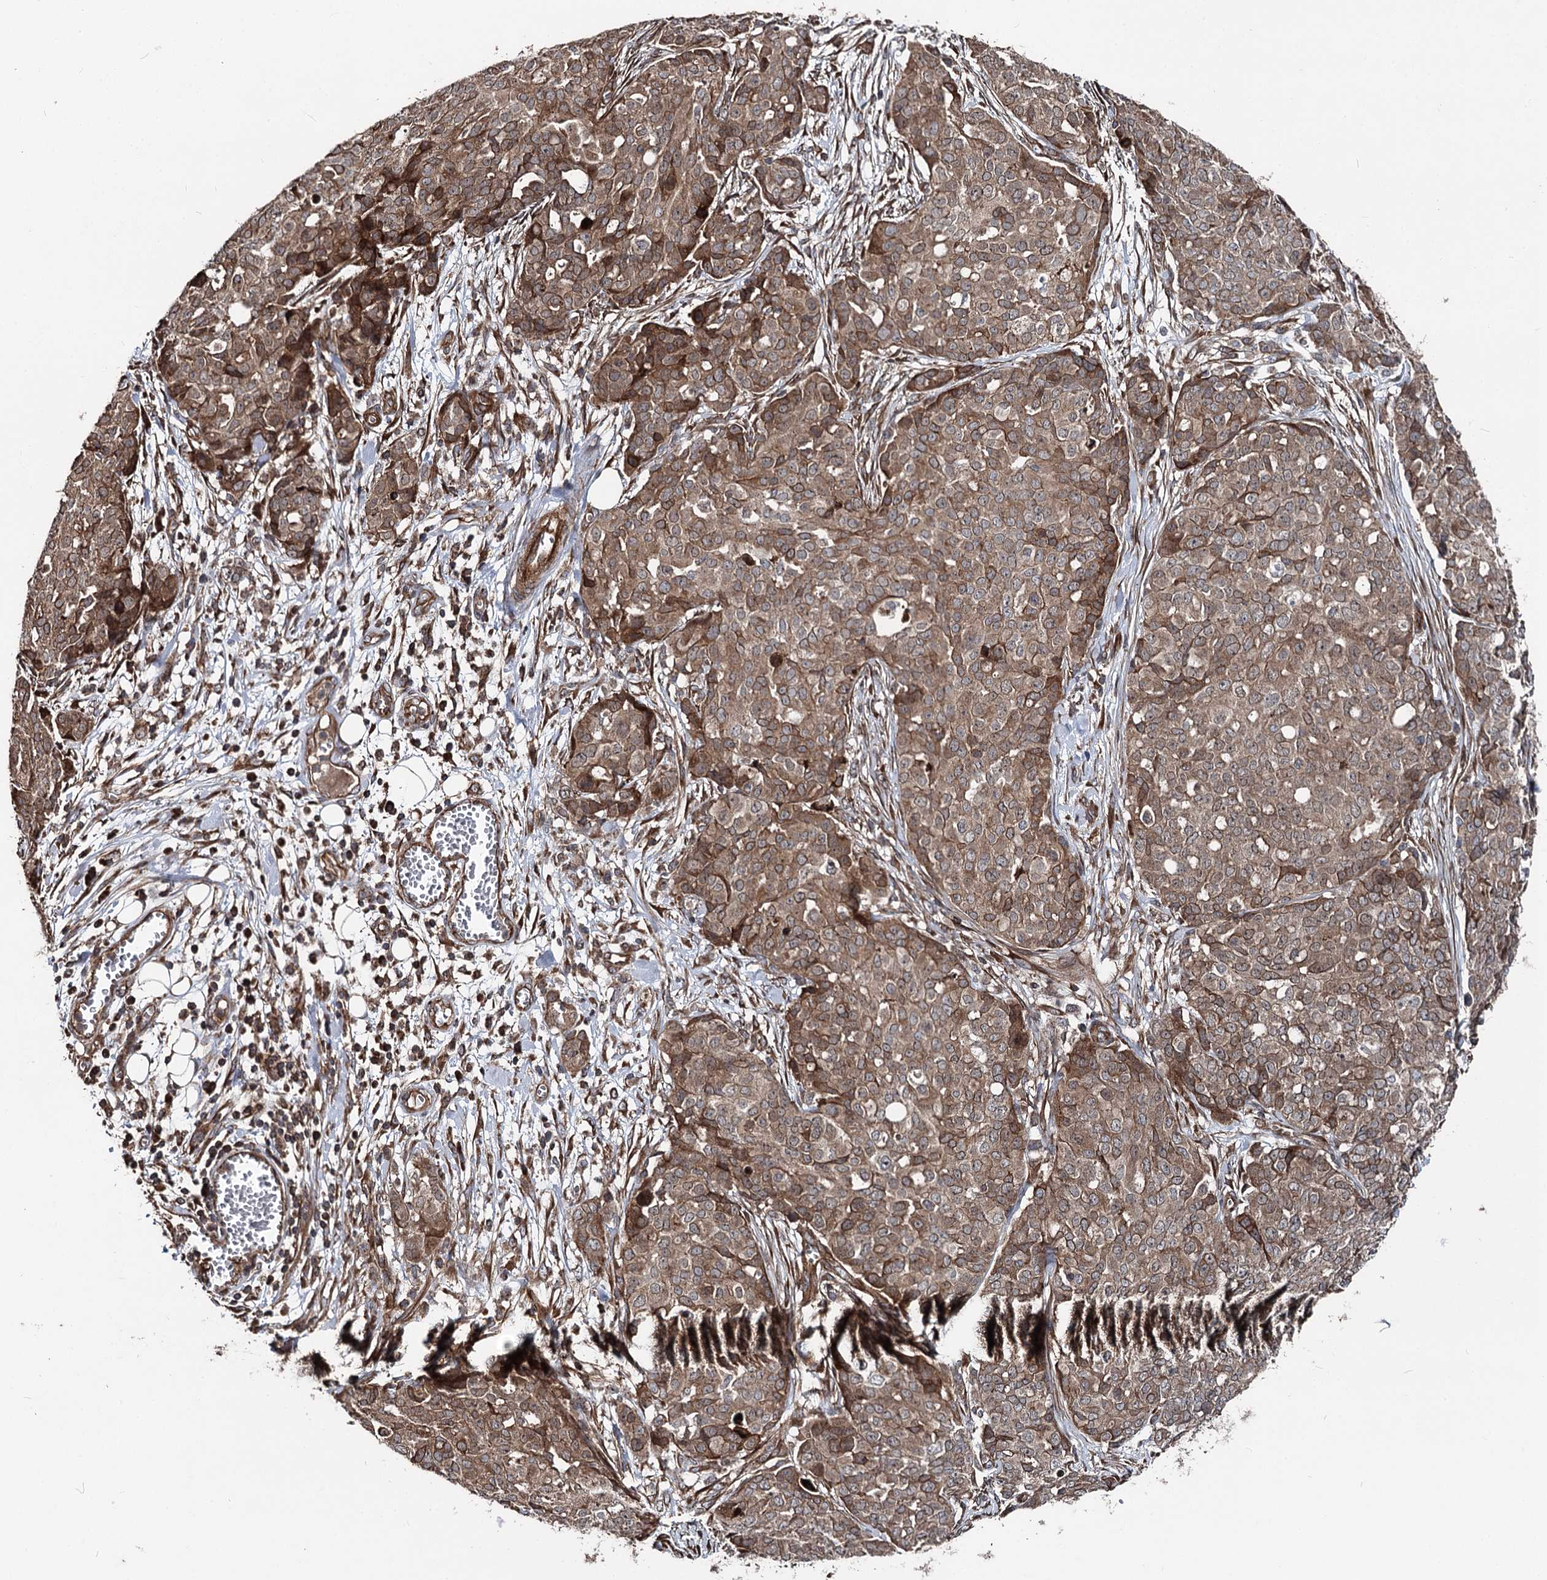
{"staining": {"intensity": "moderate", "quantity": ">75%", "location": "cytoplasmic/membranous"}, "tissue": "ovarian cancer", "cell_type": "Tumor cells", "image_type": "cancer", "snomed": [{"axis": "morphology", "description": "Cystadenocarcinoma, serous, NOS"}, {"axis": "topography", "description": "Soft tissue"}, {"axis": "topography", "description": "Ovary"}], "caption": "The photomicrograph exhibits staining of ovarian serous cystadenocarcinoma, revealing moderate cytoplasmic/membranous protein expression (brown color) within tumor cells.", "gene": "ITFG2", "patient": {"sex": "female", "age": 57}}